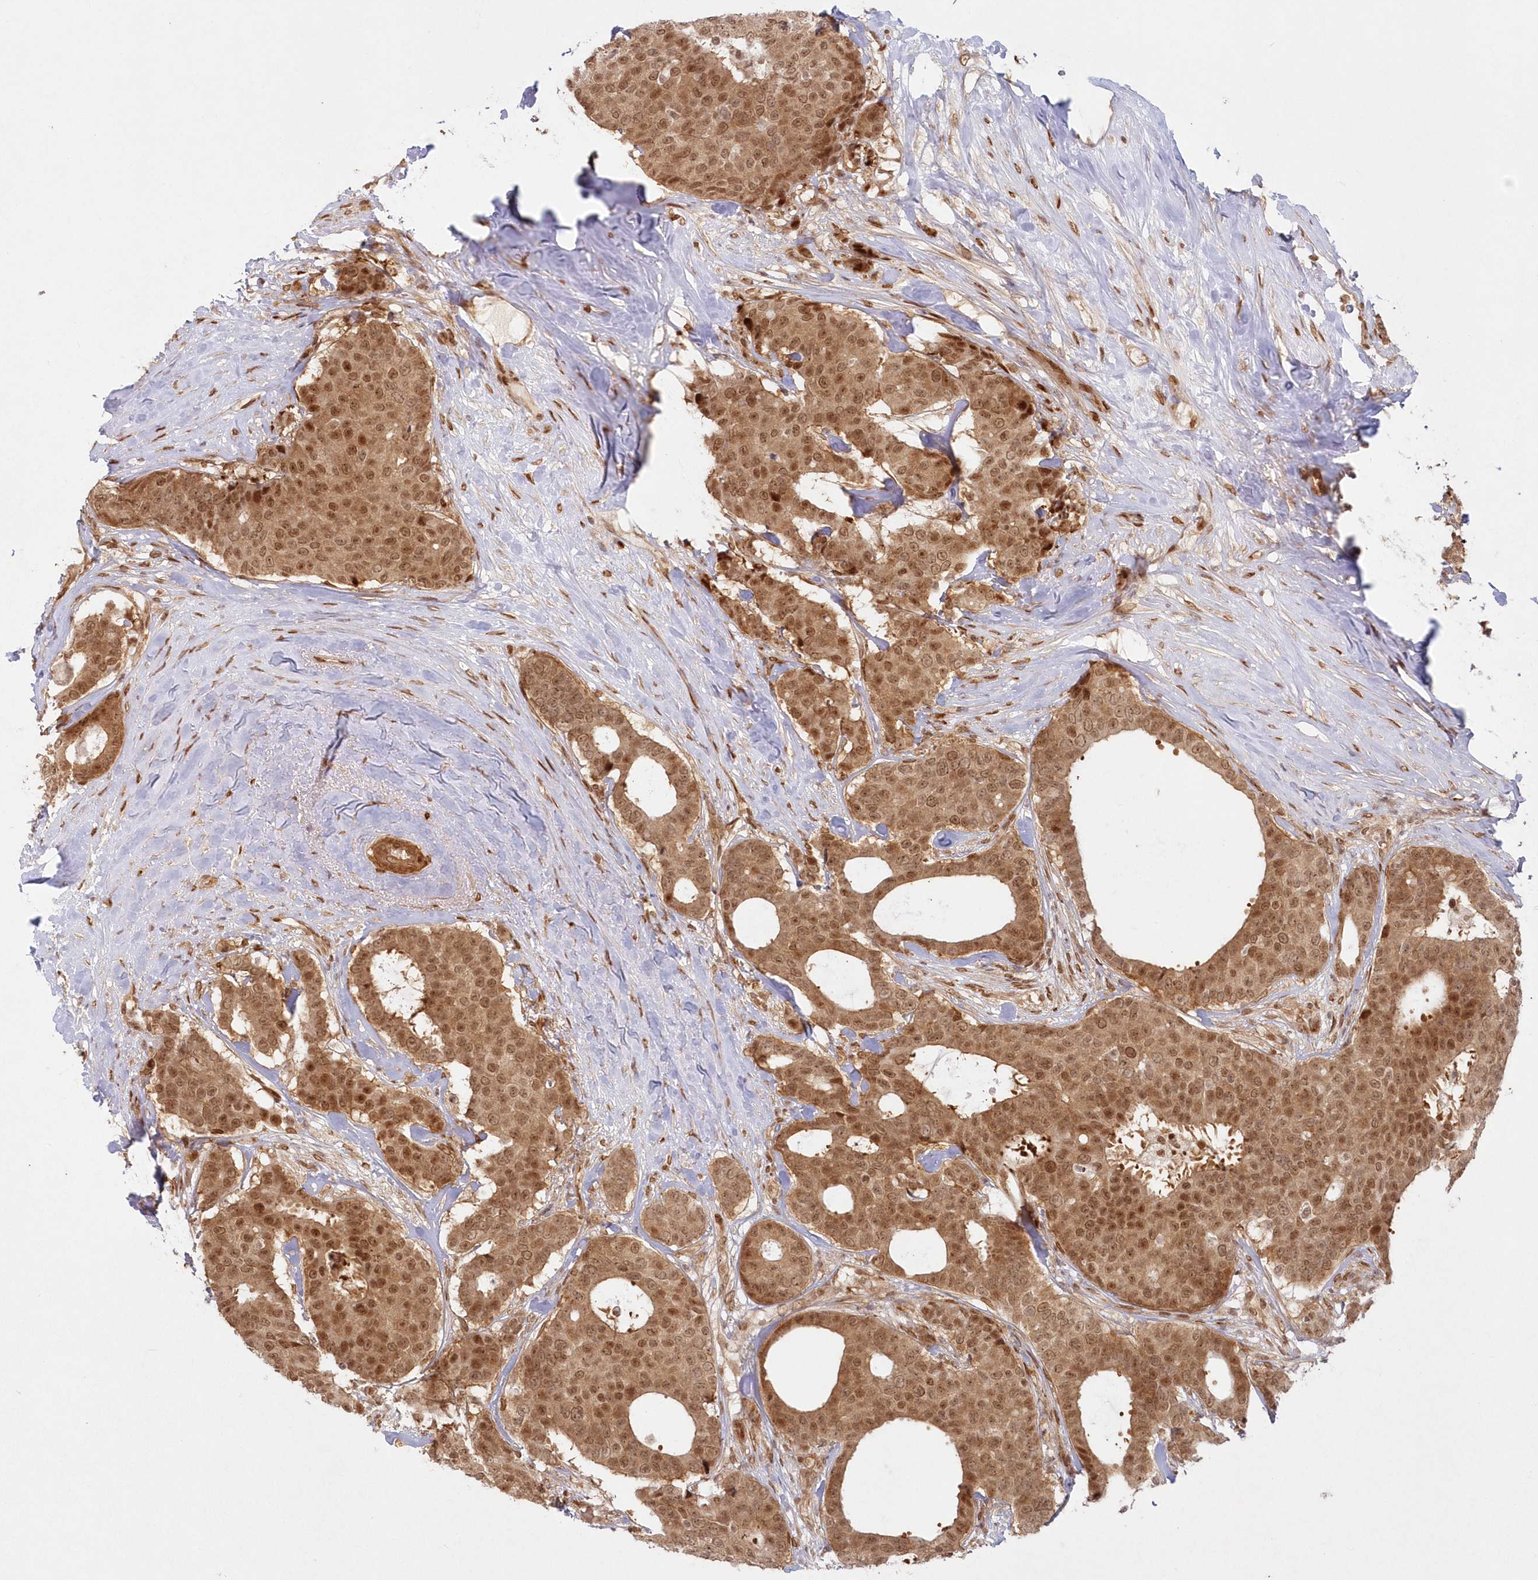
{"staining": {"intensity": "moderate", "quantity": ">75%", "location": "cytoplasmic/membranous,nuclear"}, "tissue": "breast cancer", "cell_type": "Tumor cells", "image_type": "cancer", "snomed": [{"axis": "morphology", "description": "Duct carcinoma"}, {"axis": "topography", "description": "Breast"}], "caption": "Moderate cytoplasmic/membranous and nuclear protein expression is identified in about >75% of tumor cells in invasive ductal carcinoma (breast).", "gene": "TOGARAM2", "patient": {"sex": "female", "age": 75}}